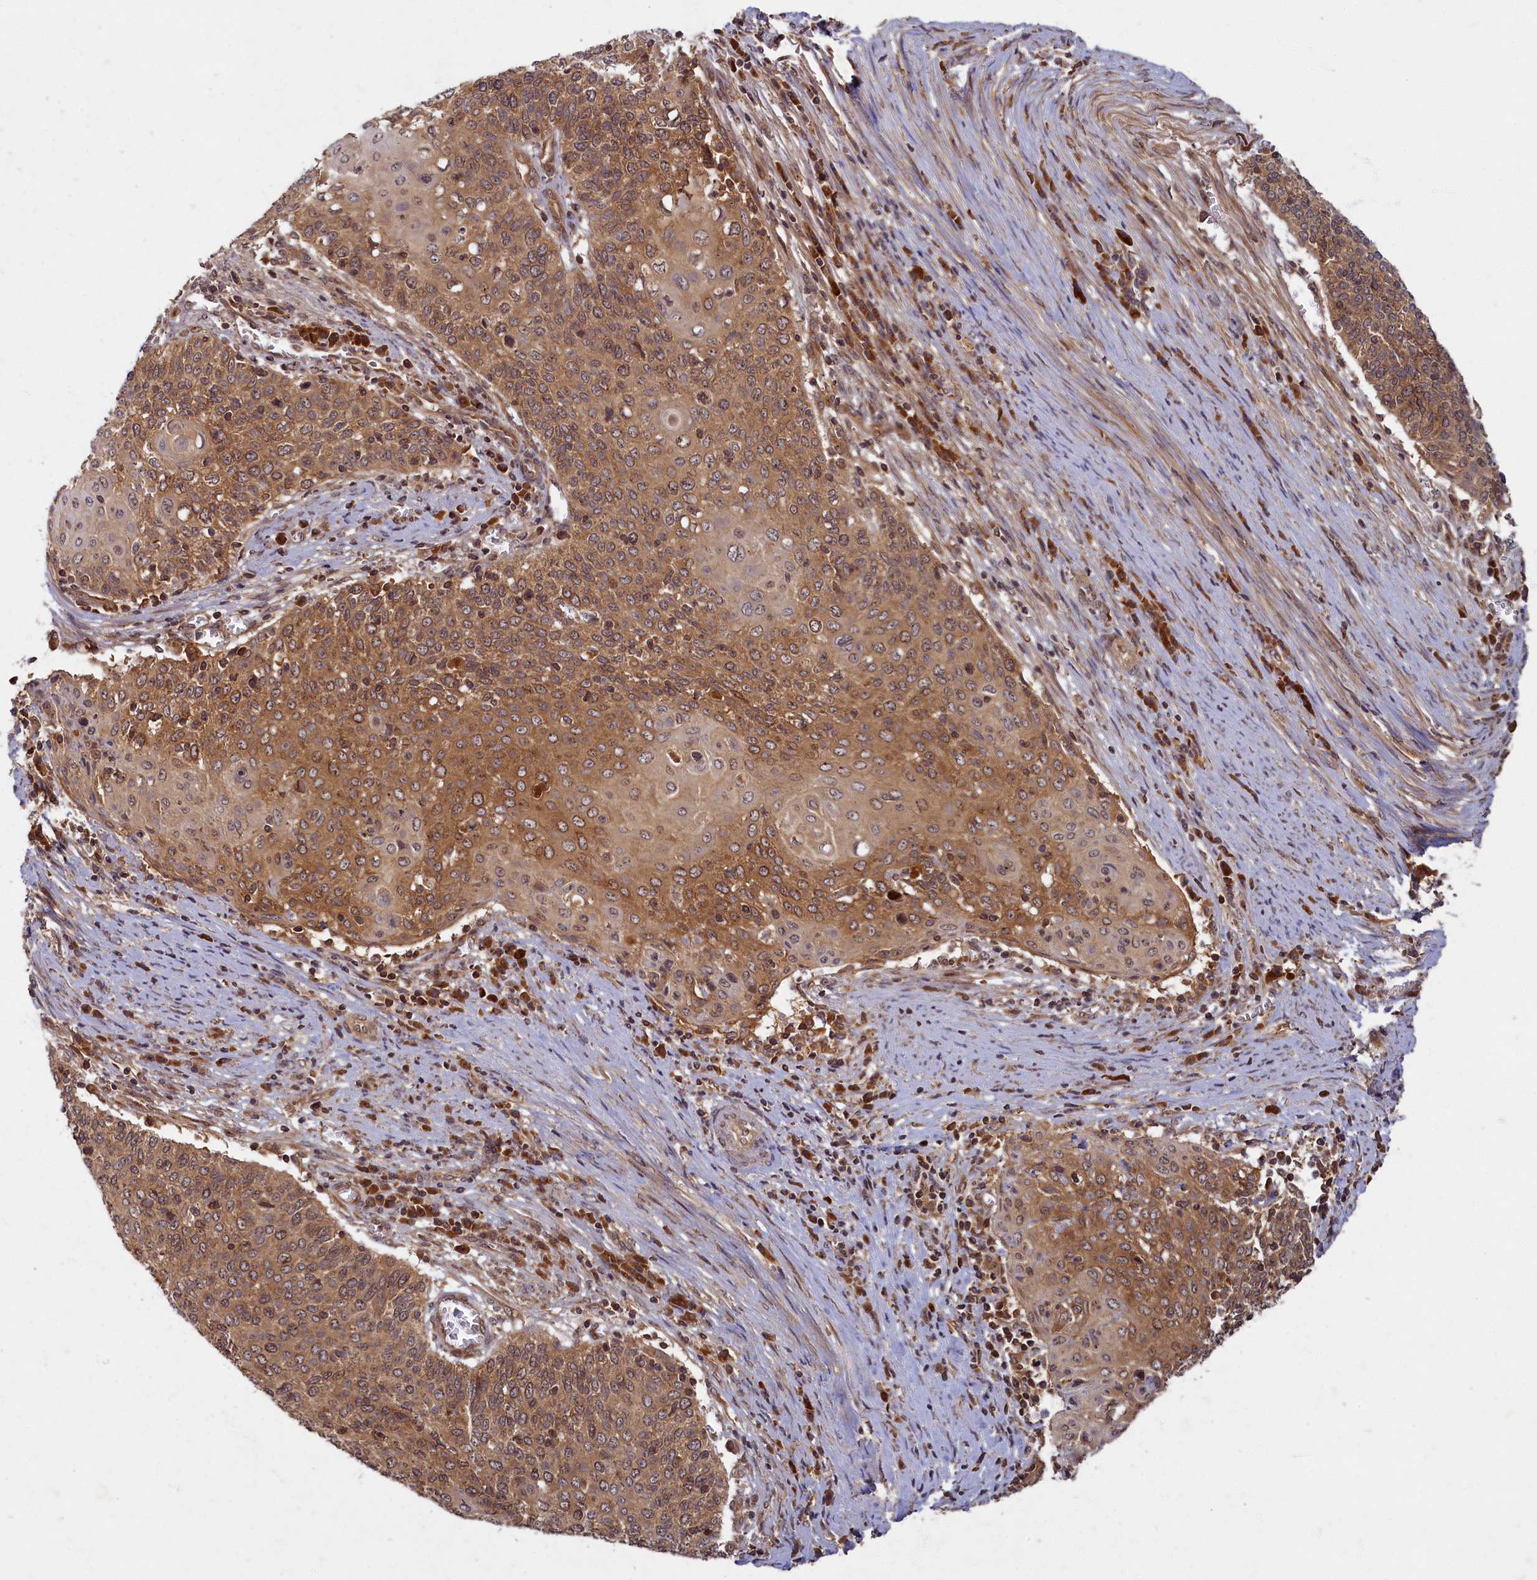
{"staining": {"intensity": "moderate", "quantity": ">75%", "location": "cytoplasmic/membranous"}, "tissue": "cervical cancer", "cell_type": "Tumor cells", "image_type": "cancer", "snomed": [{"axis": "morphology", "description": "Squamous cell carcinoma, NOS"}, {"axis": "topography", "description": "Cervix"}], "caption": "Immunohistochemistry histopathology image of neoplastic tissue: human cervical cancer (squamous cell carcinoma) stained using immunohistochemistry displays medium levels of moderate protein expression localized specifically in the cytoplasmic/membranous of tumor cells, appearing as a cytoplasmic/membranous brown color.", "gene": "BICD1", "patient": {"sex": "female", "age": 39}}